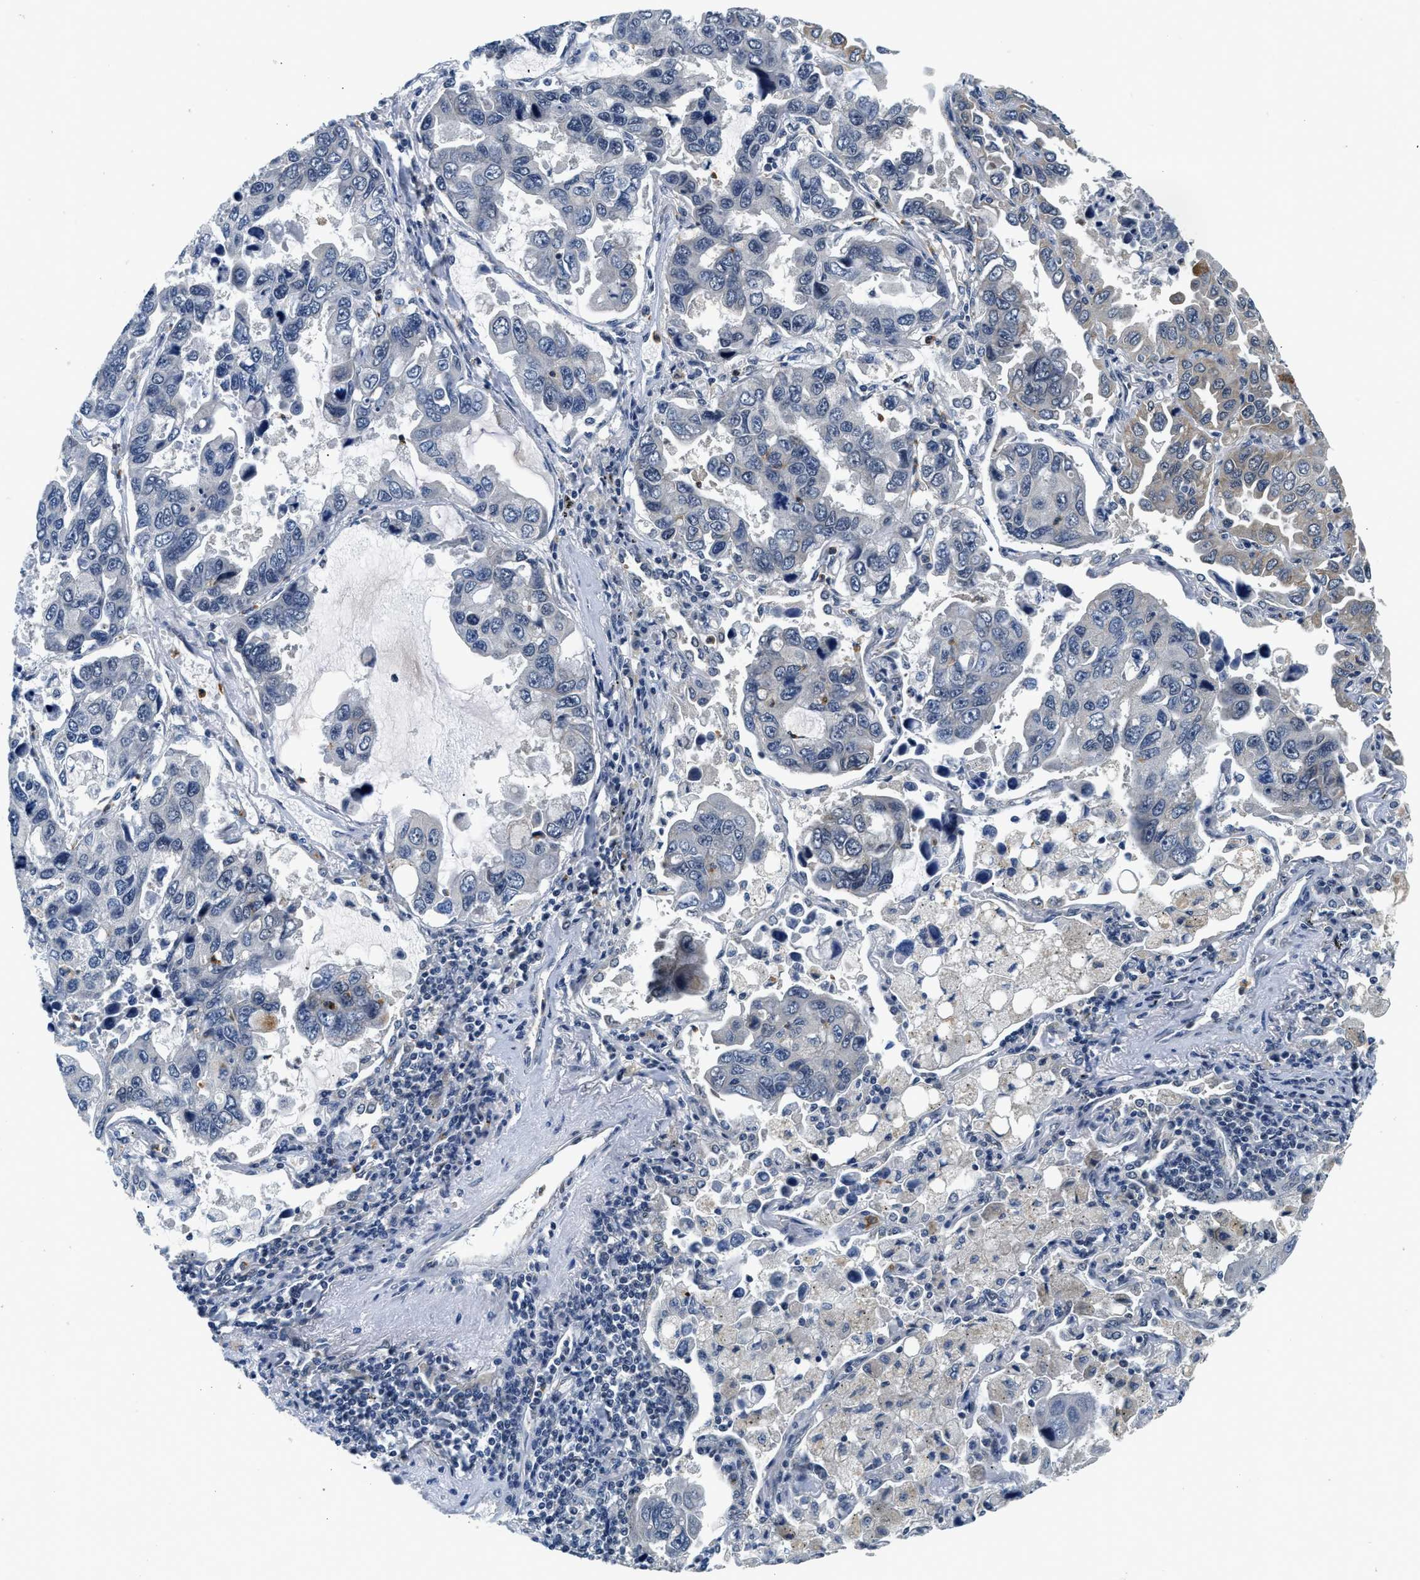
{"staining": {"intensity": "moderate", "quantity": "<25%", "location": "cytoplasmic/membranous"}, "tissue": "lung cancer", "cell_type": "Tumor cells", "image_type": "cancer", "snomed": [{"axis": "morphology", "description": "Adenocarcinoma, NOS"}, {"axis": "topography", "description": "Lung"}], "caption": "This histopathology image demonstrates IHC staining of lung adenocarcinoma, with low moderate cytoplasmic/membranous staining in approximately <25% of tumor cells.", "gene": "SMAD4", "patient": {"sex": "male", "age": 64}}